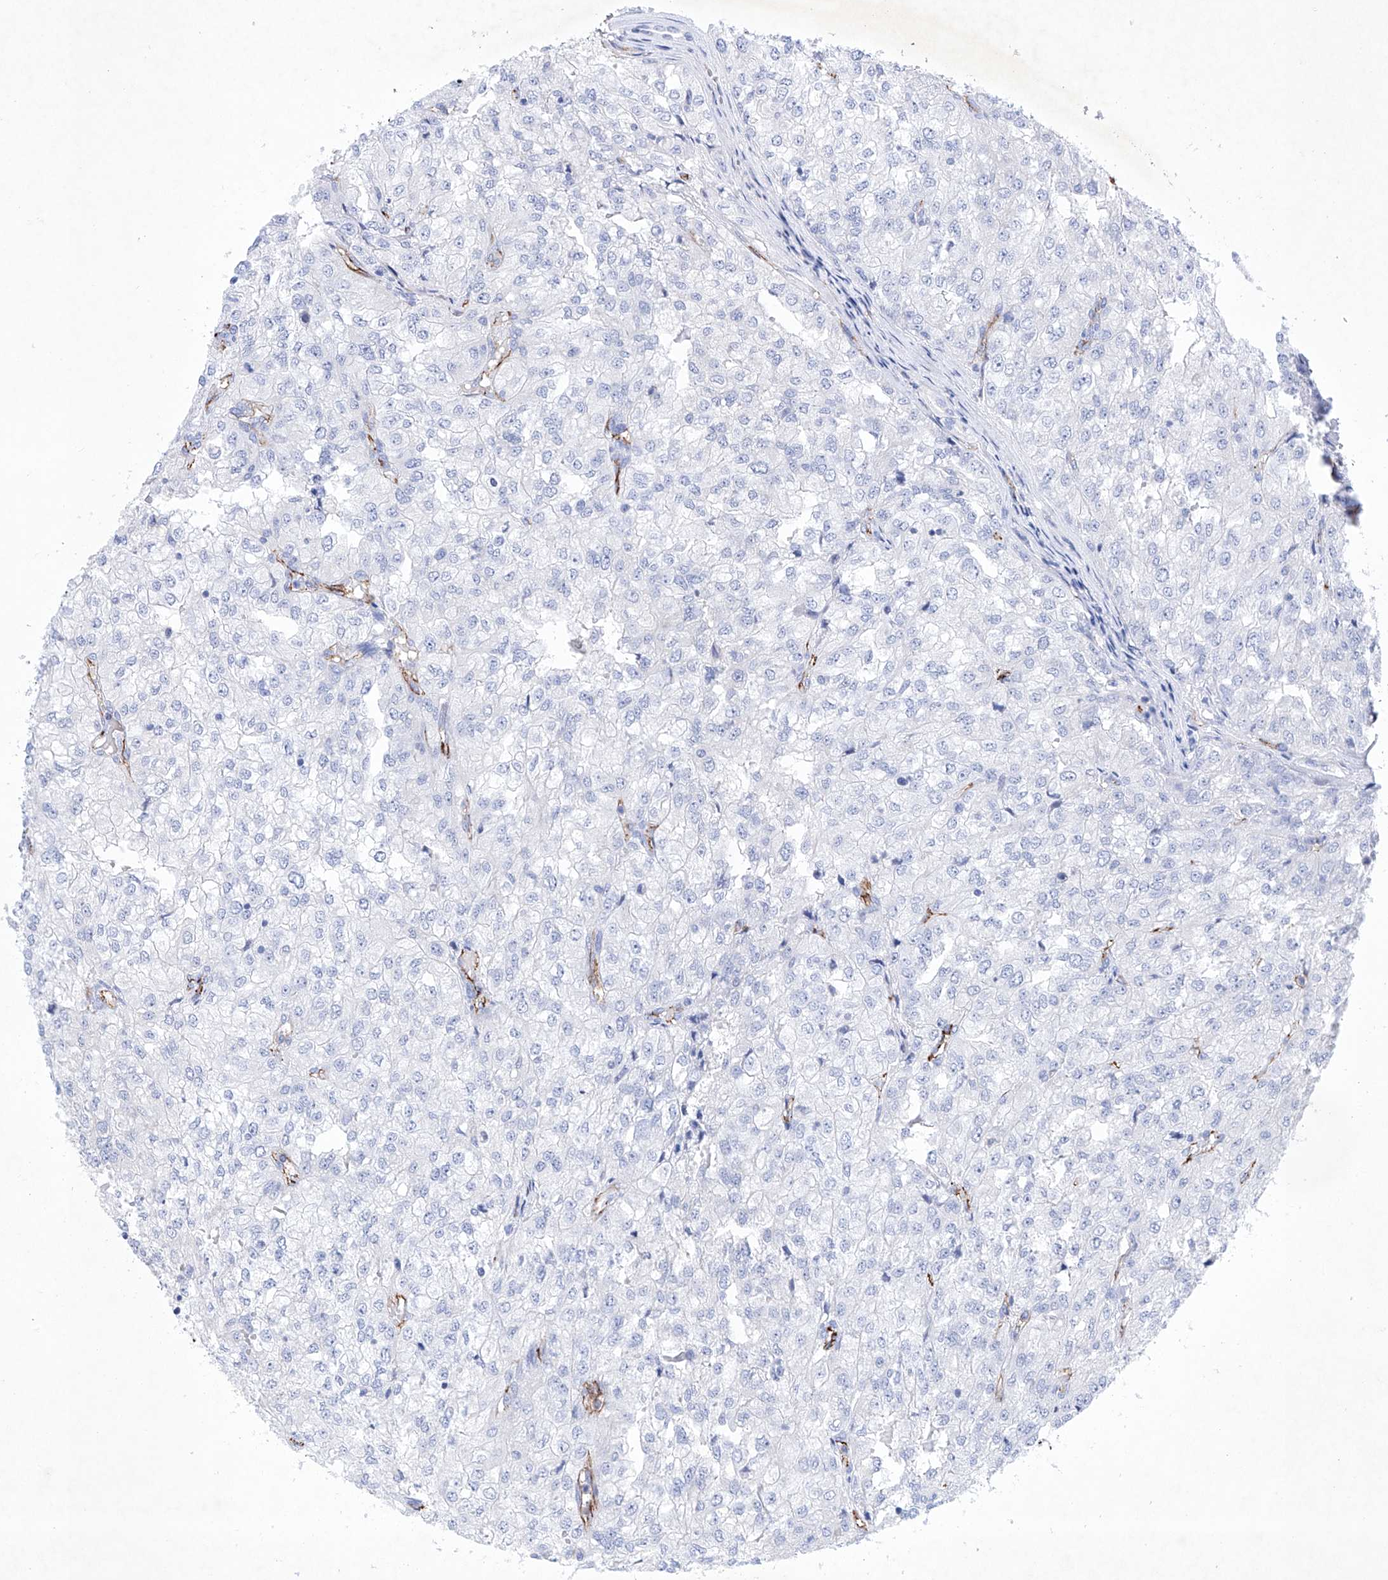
{"staining": {"intensity": "negative", "quantity": "none", "location": "none"}, "tissue": "renal cancer", "cell_type": "Tumor cells", "image_type": "cancer", "snomed": [{"axis": "morphology", "description": "Adenocarcinoma, NOS"}, {"axis": "topography", "description": "Kidney"}], "caption": "Tumor cells are negative for brown protein staining in renal cancer. (Brightfield microscopy of DAB immunohistochemistry (IHC) at high magnification).", "gene": "ETV7", "patient": {"sex": "female", "age": 54}}